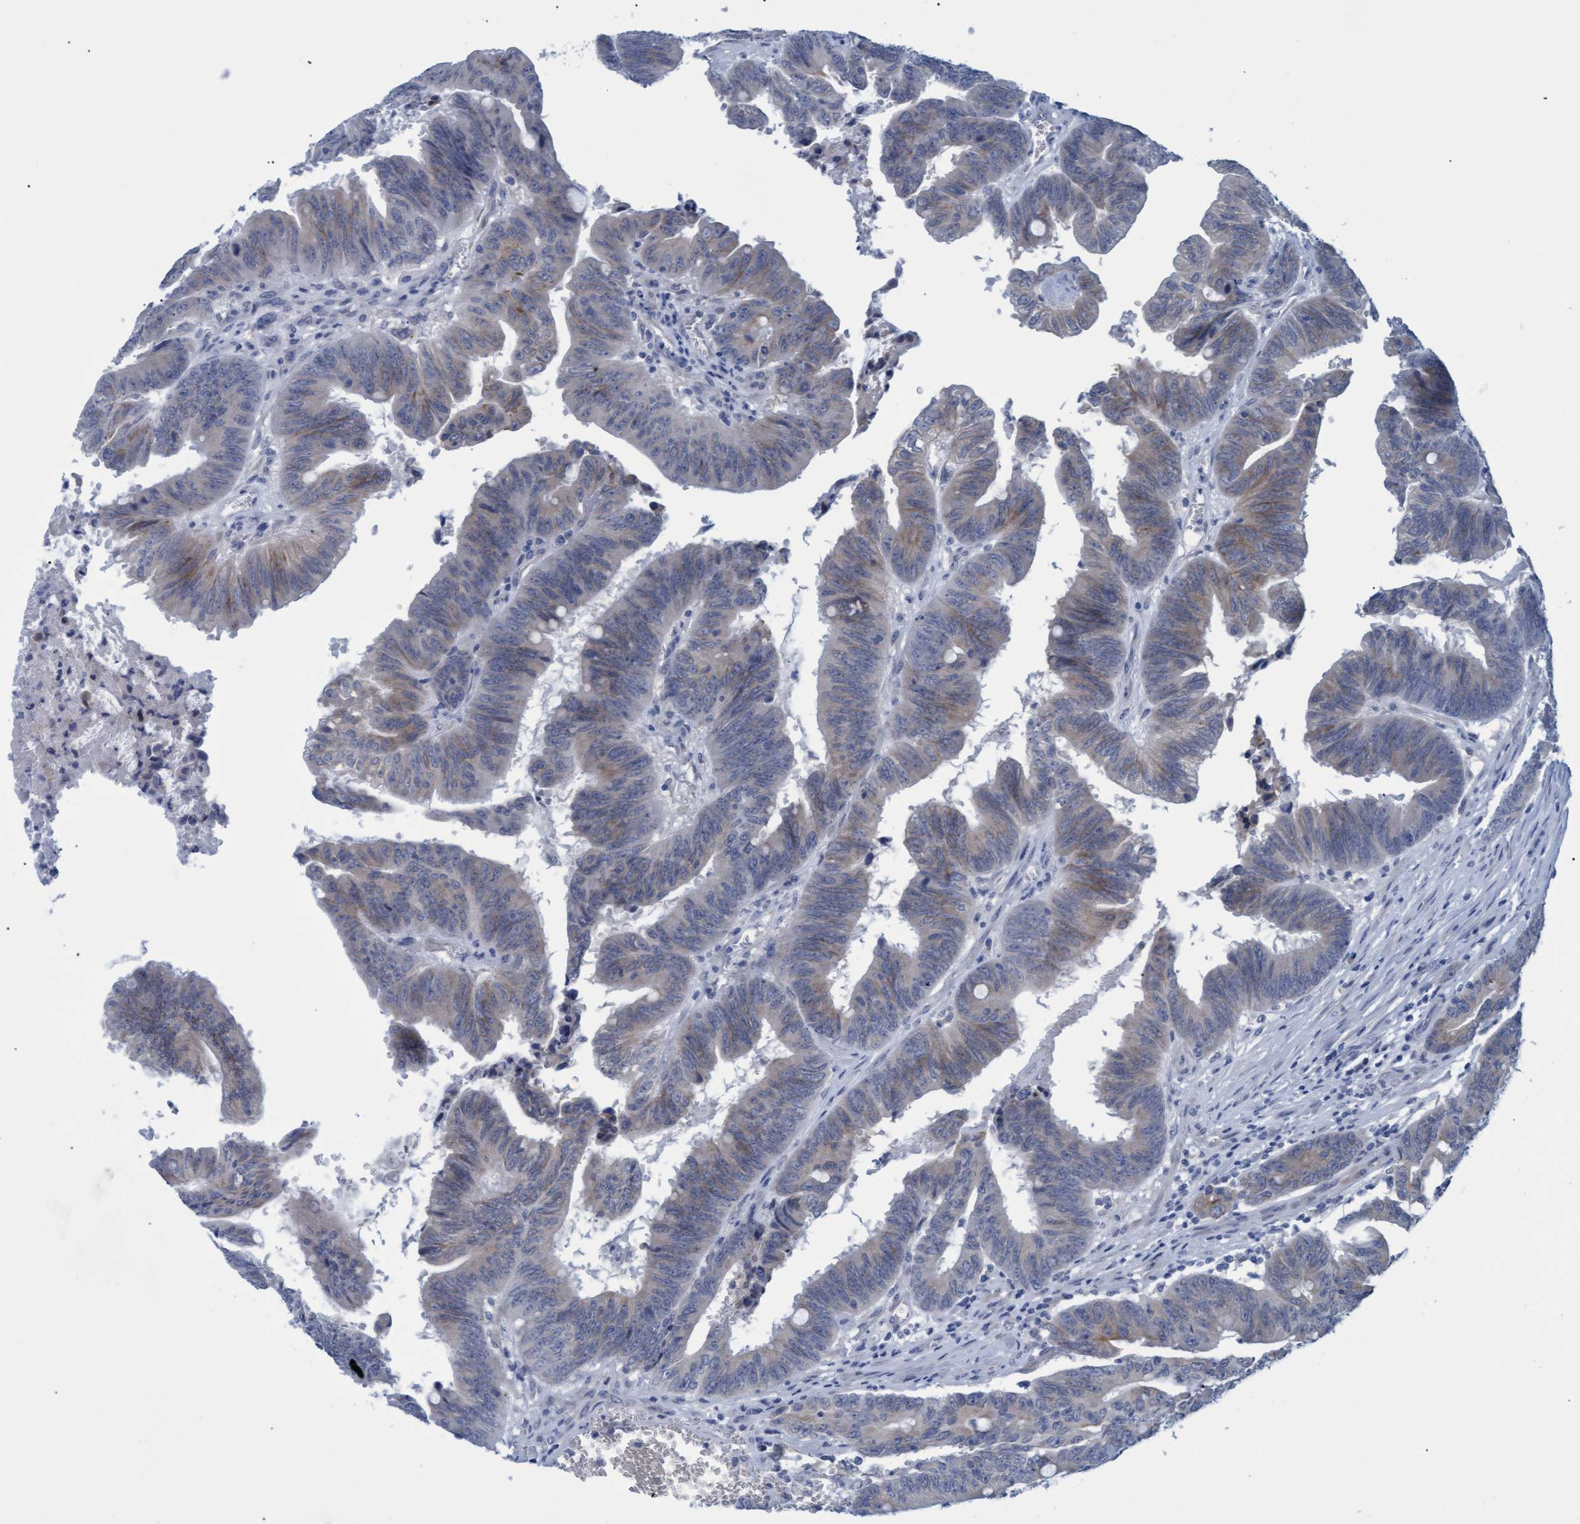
{"staining": {"intensity": "weak", "quantity": "<25%", "location": "cytoplasmic/membranous"}, "tissue": "colorectal cancer", "cell_type": "Tumor cells", "image_type": "cancer", "snomed": [{"axis": "morphology", "description": "Adenocarcinoma, NOS"}, {"axis": "topography", "description": "Colon"}], "caption": "Immunohistochemical staining of human adenocarcinoma (colorectal) displays no significant expression in tumor cells. (DAB (3,3'-diaminobenzidine) immunohistochemistry (IHC), high magnification).", "gene": "SSTR3", "patient": {"sex": "male", "age": 45}}